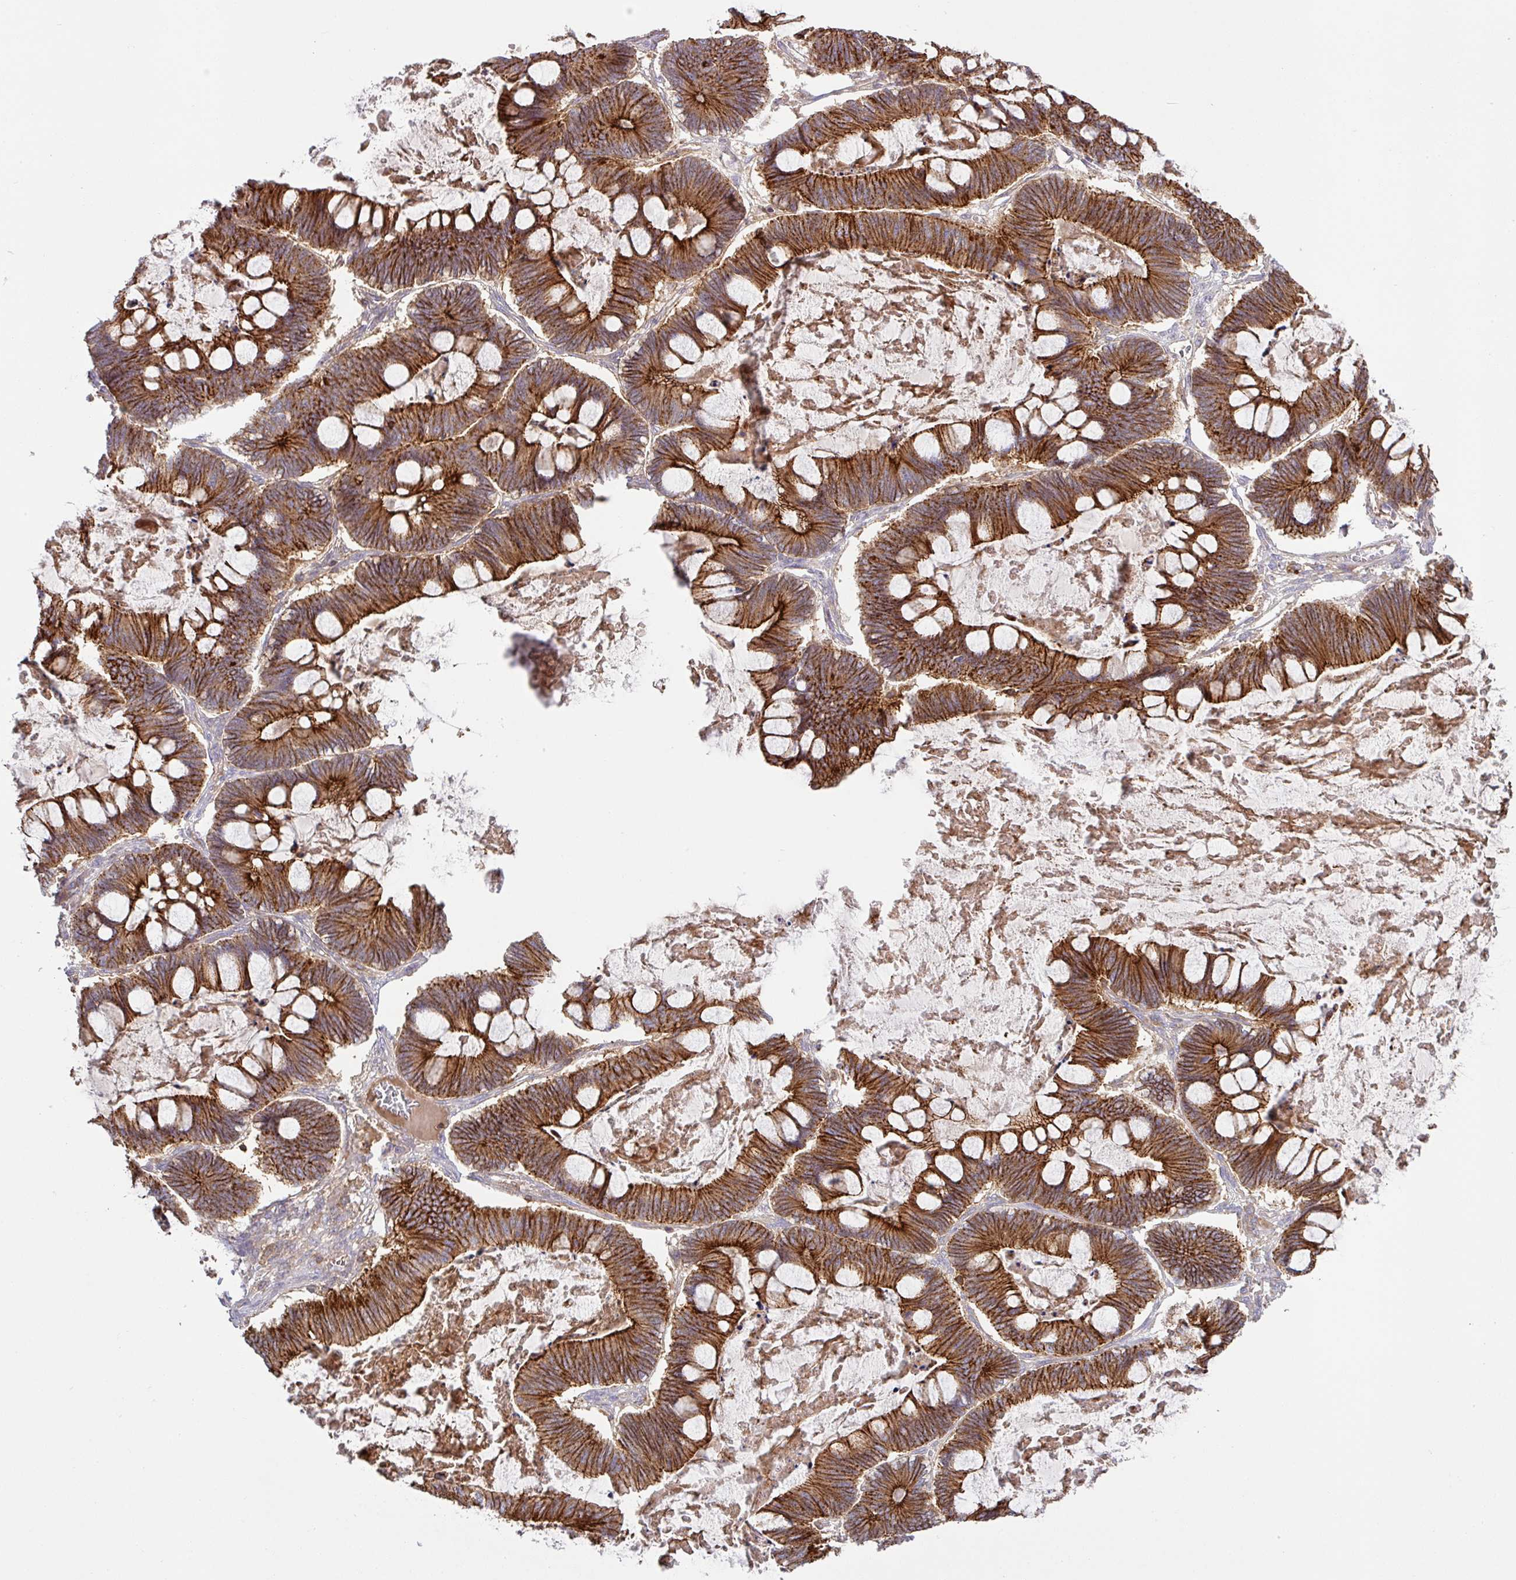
{"staining": {"intensity": "strong", "quantity": ">75%", "location": "cytoplasmic/membranous"}, "tissue": "ovarian cancer", "cell_type": "Tumor cells", "image_type": "cancer", "snomed": [{"axis": "morphology", "description": "Cystadenocarcinoma, mucinous, NOS"}, {"axis": "topography", "description": "Ovary"}], "caption": "A histopathology image of human ovarian mucinous cystadenocarcinoma stained for a protein demonstrates strong cytoplasmic/membranous brown staining in tumor cells.", "gene": "RIC1", "patient": {"sex": "female", "age": 61}}